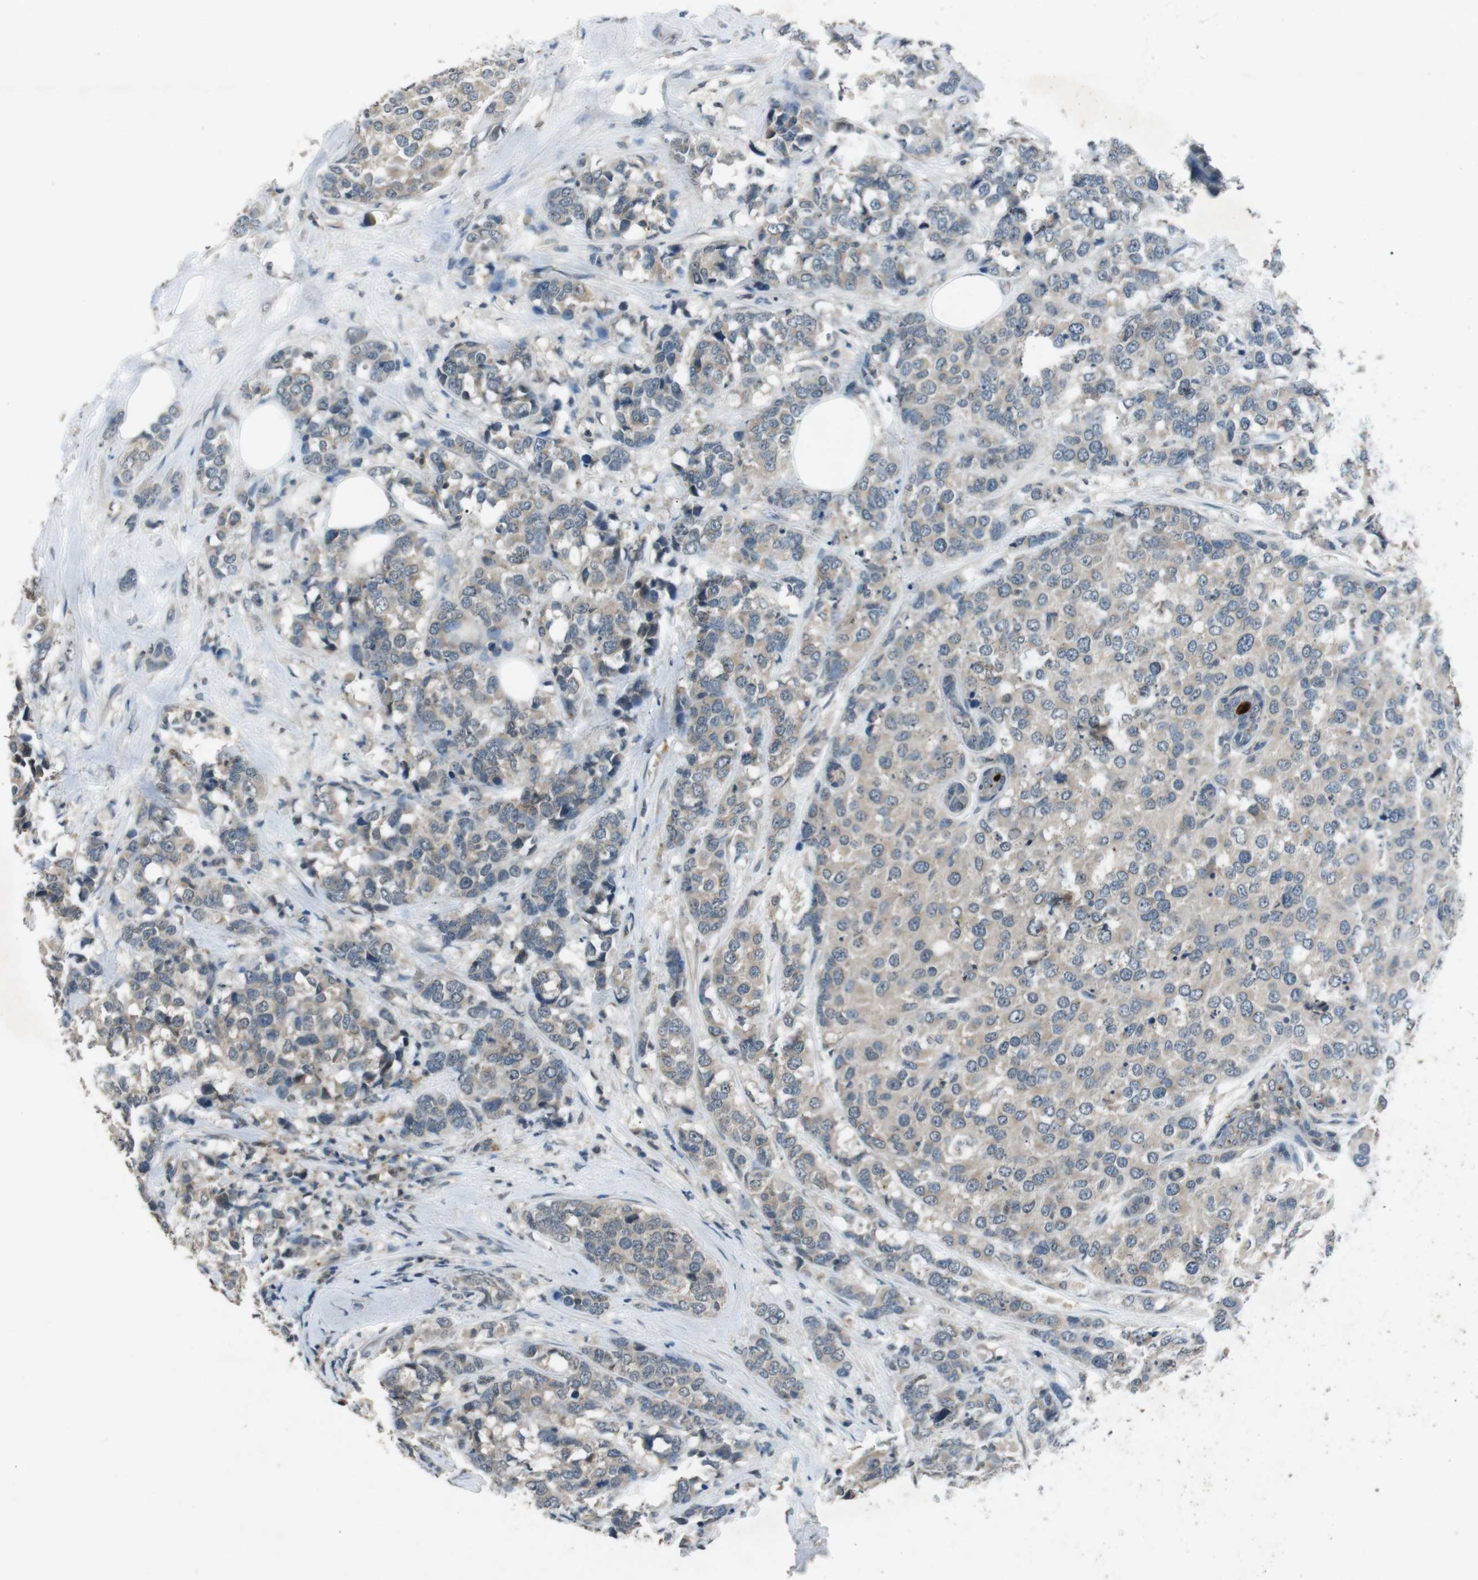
{"staining": {"intensity": "negative", "quantity": "none", "location": "none"}, "tissue": "breast cancer", "cell_type": "Tumor cells", "image_type": "cancer", "snomed": [{"axis": "morphology", "description": "Lobular carcinoma"}, {"axis": "topography", "description": "Breast"}], "caption": "IHC image of lobular carcinoma (breast) stained for a protein (brown), which exhibits no staining in tumor cells.", "gene": "NEK7", "patient": {"sex": "female", "age": 59}}